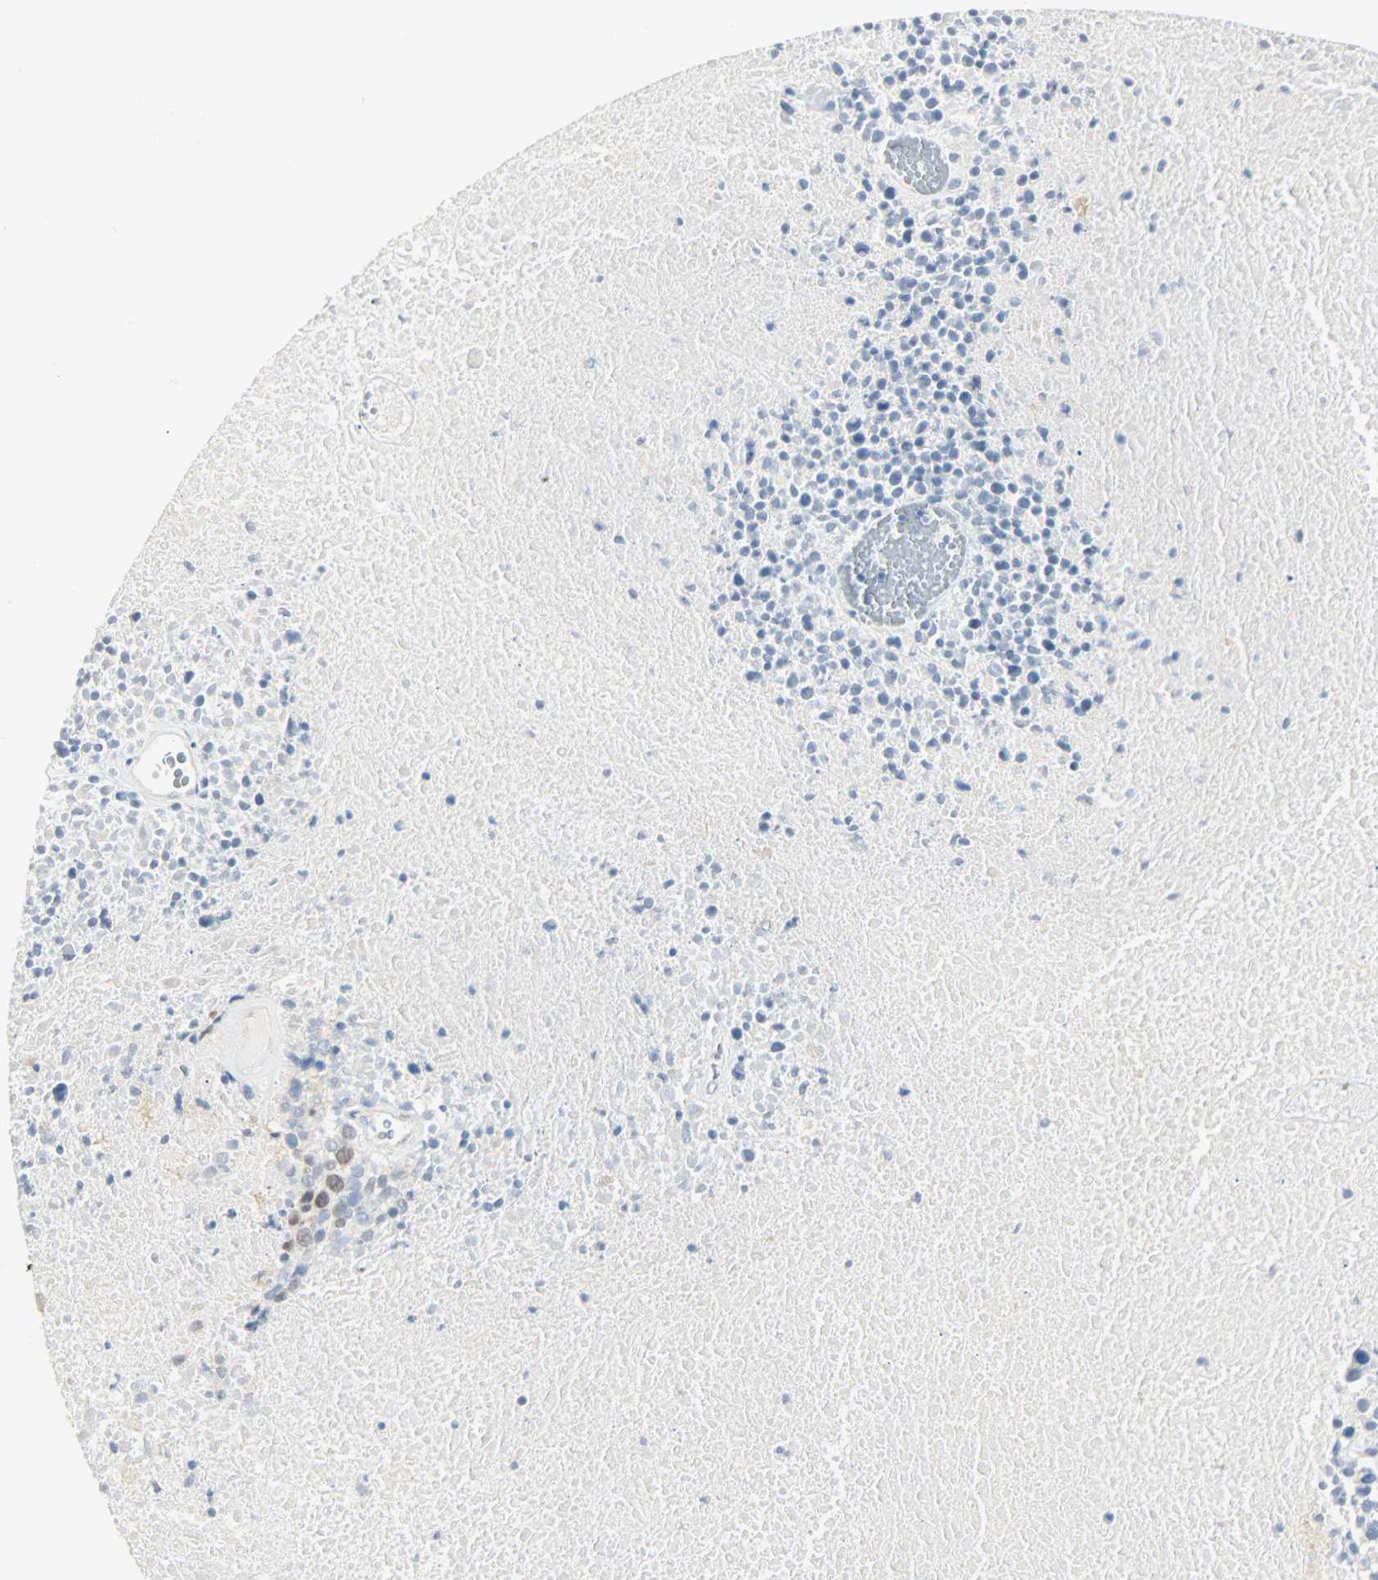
{"staining": {"intensity": "weak", "quantity": "<25%", "location": "nuclear"}, "tissue": "melanoma", "cell_type": "Tumor cells", "image_type": "cancer", "snomed": [{"axis": "morphology", "description": "Malignant melanoma, Metastatic site"}, {"axis": "topography", "description": "Cerebral cortex"}], "caption": "This photomicrograph is of melanoma stained with IHC to label a protein in brown with the nuclei are counter-stained blue. There is no expression in tumor cells.", "gene": "HELLS", "patient": {"sex": "female", "age": 52}}